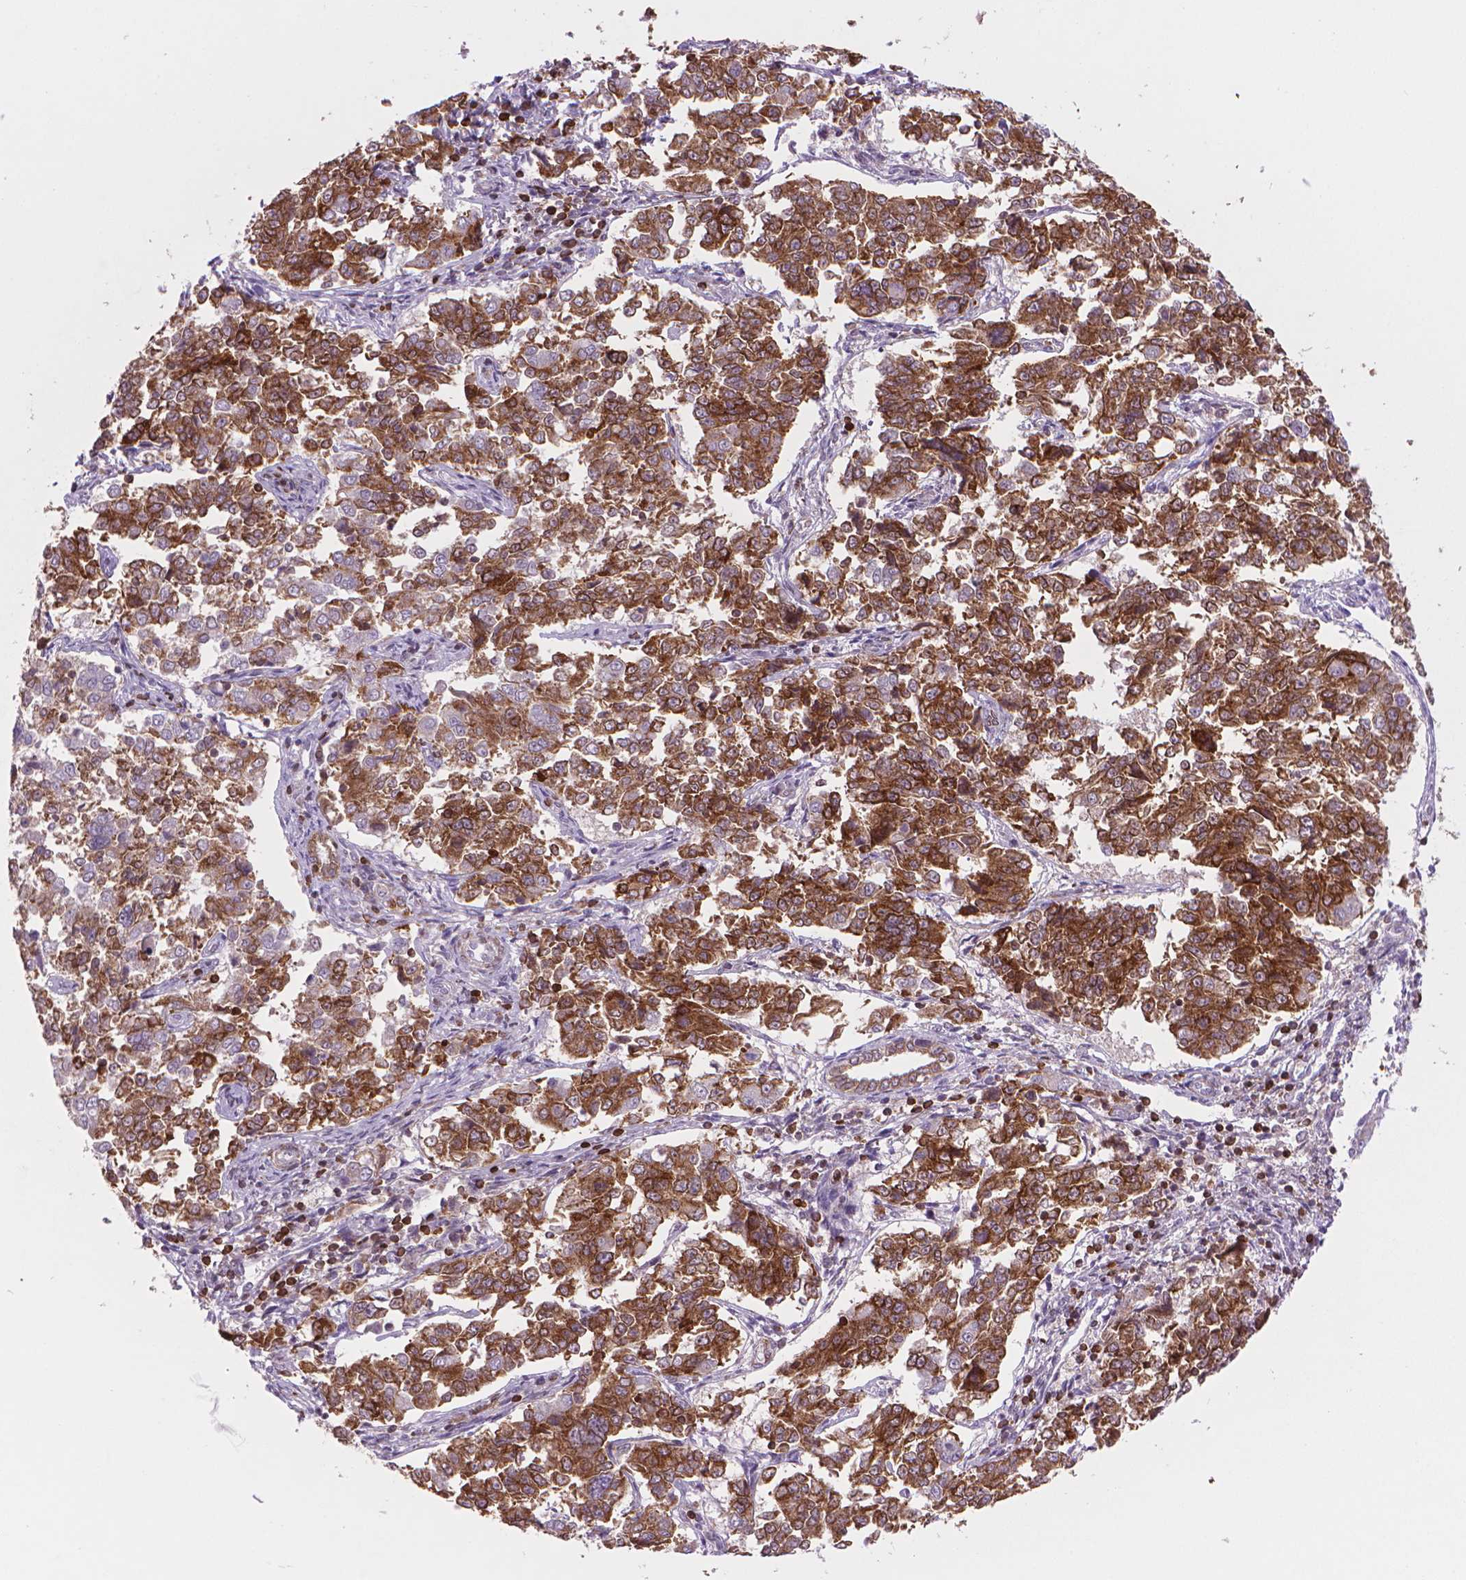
{"staining": {"intensity": "strong", "quantity": ">75%", "location": "cytoplasmic/membranous"}, "tissue": "endometrial cancer", "cell_type": "Tumor cells", "image_type": "cancer", "snomed": [{"axis": "morphology", "description": "Adenocarcinoma, NOS"}, {"axis": "topography", "description": "Endometrium"}], "caption": "Brown immunohistochemical staining in human endometrial adenocarcinoma demonstrates strong cytoplasmic/membranous positivity in about >75% of tumor cells.", "gene": "BCL2", "patient": {"sex": "female", "age": 43}}